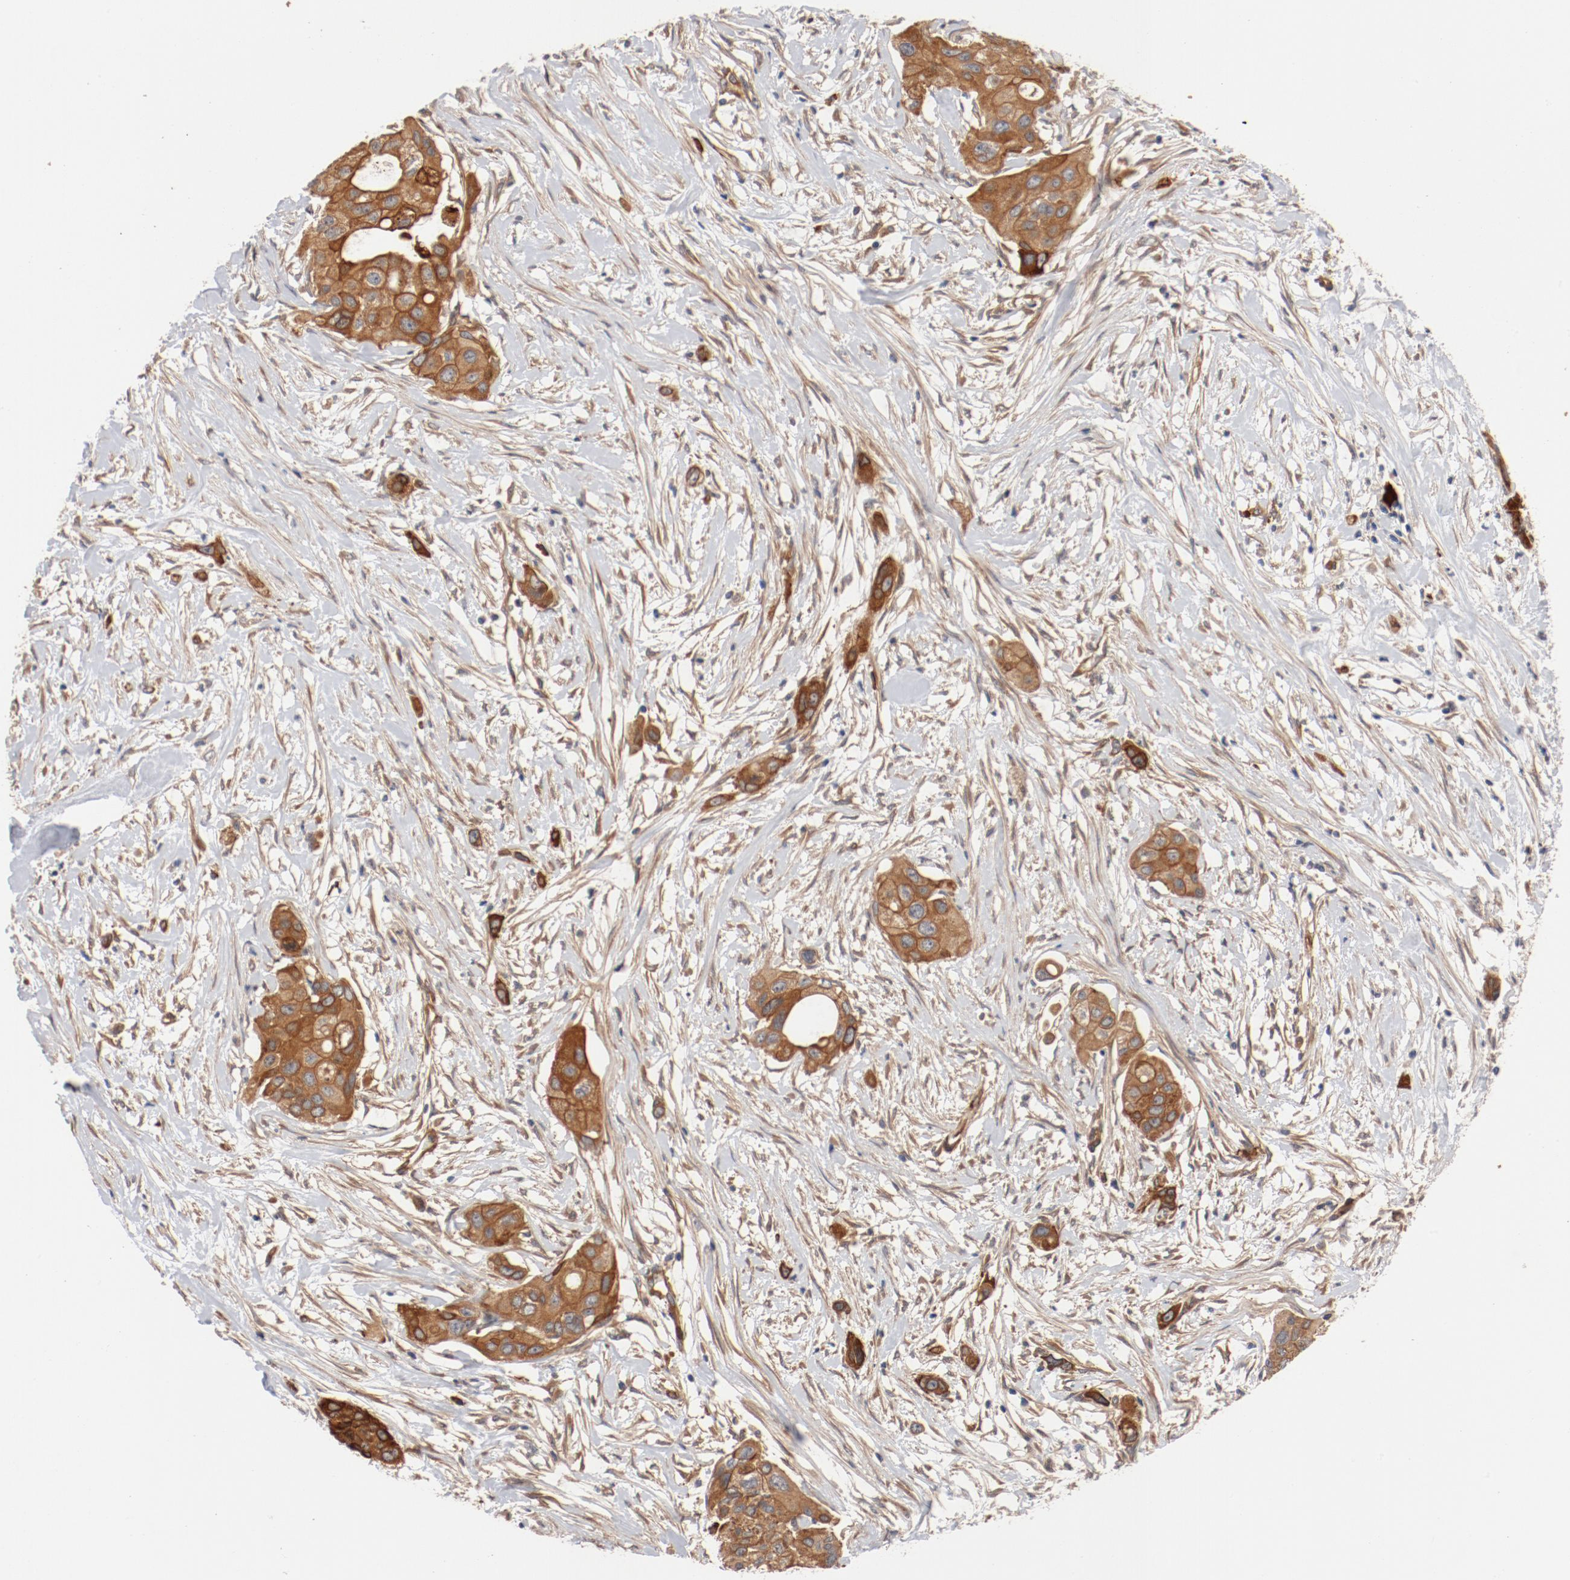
{"staining": {"intensity": "moderate", "quantity": ">75%", "location": "cytoplasmic/membranous"}, "tissue": "pancreatic cancer", "cell_type": "Tumor cells", "image_type": "cancer", "snomed": [{"axis": "morphology", "description": "Adenocarcinoma, NOS"}, {"axis": "topography", "description": "Pancreas"}], "caption": "IHC (DAB (3,3'-diaminobenzidine)) staining of human pancreatic adenocarcinoma demonstrates moderate cytoplasmic/membranous protein expression in approximately >75% of tumor cells. The protein is stained brown, and the nuclei are stained in blue (DAB IHC with brightfield microscopy, high magnification).", "gene": "PITPNM2", "patient": {"sex": "female", "age": 60}}